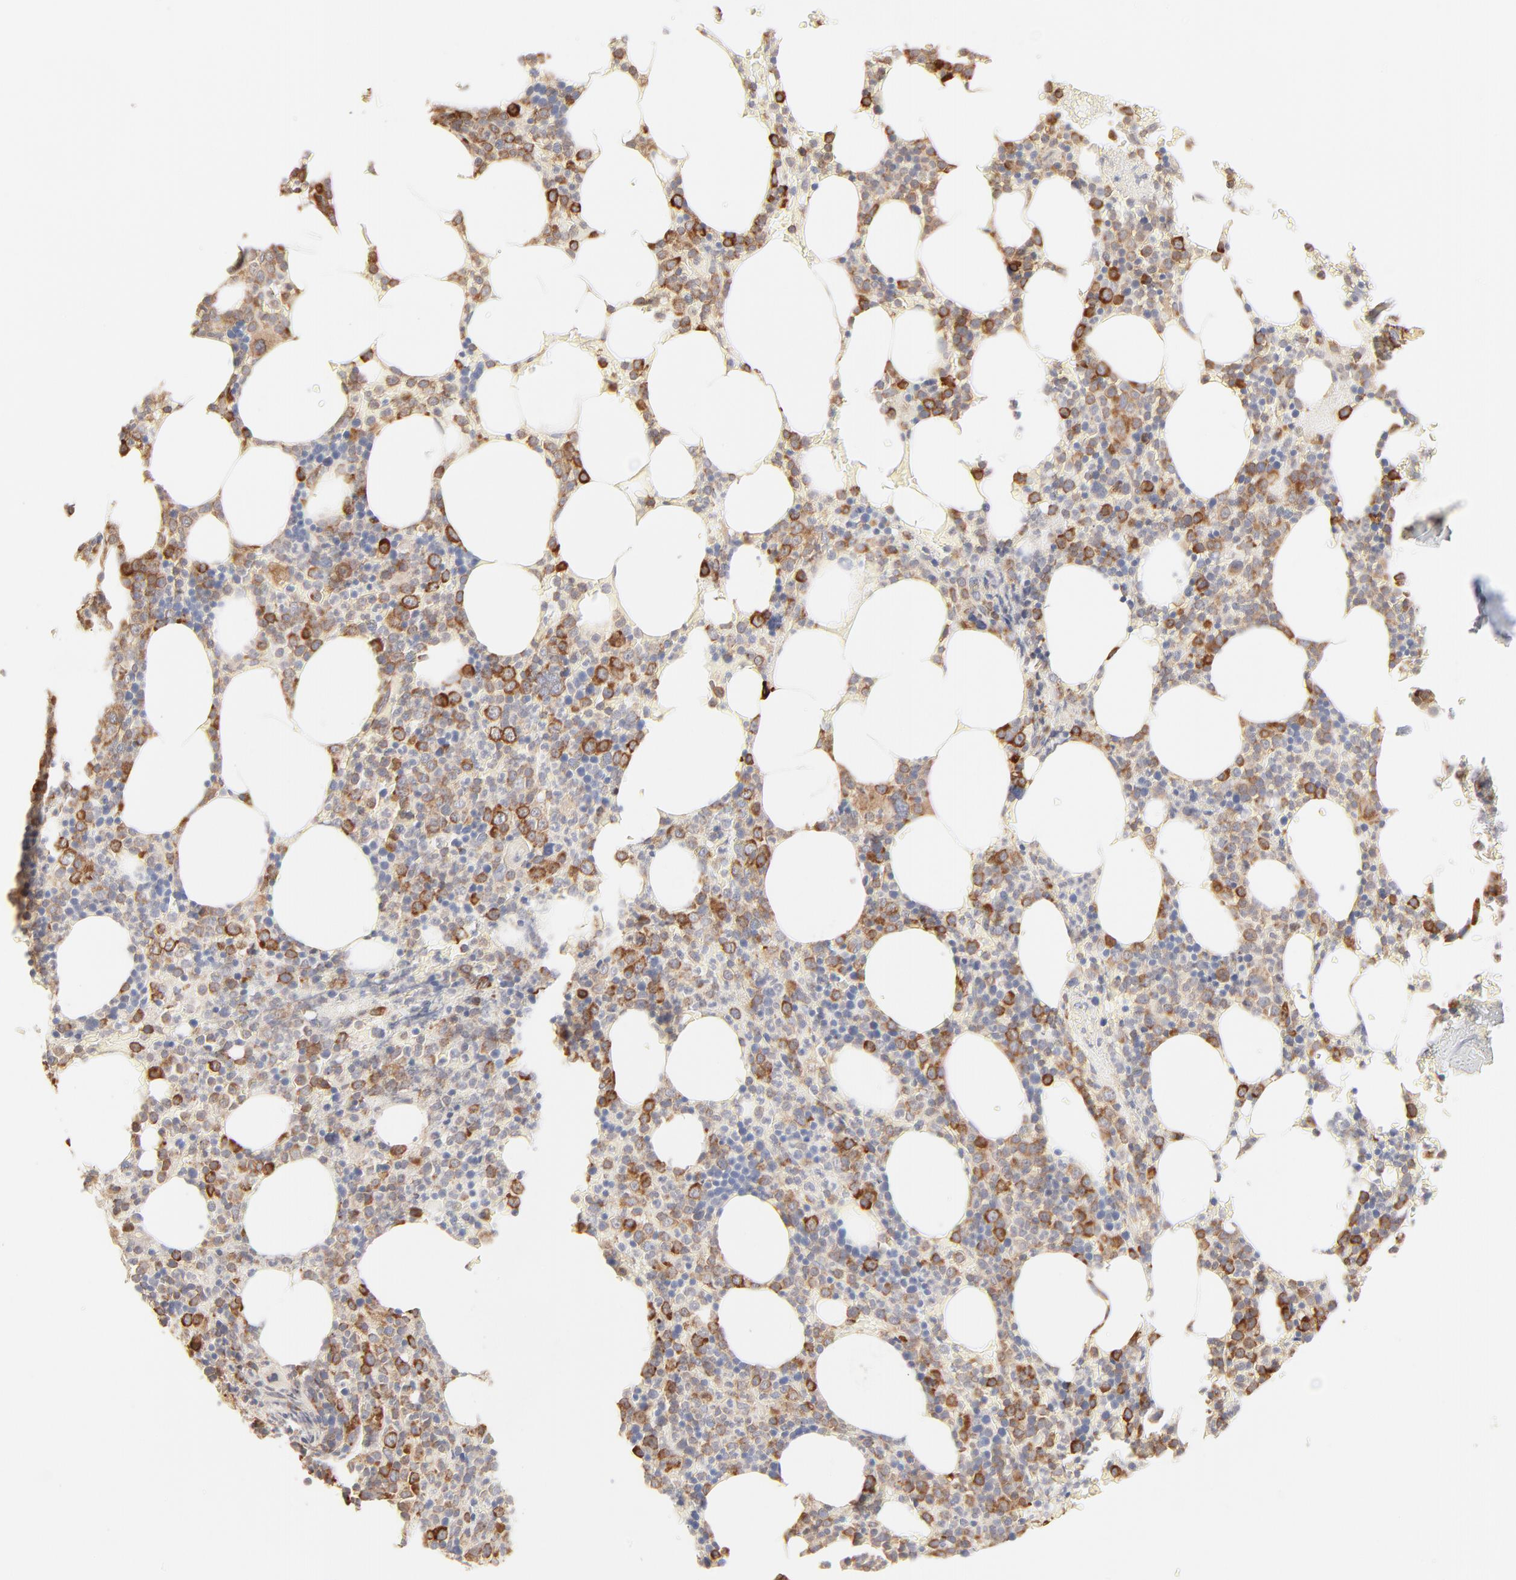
{"staining": {"intensity": "strong", "quantity": "25%-75%", "location": "cytoplasmic/membranous"}, "tissue": "bone marrow", "cell_type": "Hematopoietic cells", "image_type": "normal", "snomed": [{"axis": "morphology", "description": "Normal tissue, NOS"}, {"axis": "topography", "description": "Bone marrow"}], "caption": "Unremarkable bone marrow reveals strong cytoplasmic/membranous expression in about 25%-75% of hematopoietic cells.", "gene": "RPS20", "patient": {"sex": "female", "age": 66}}